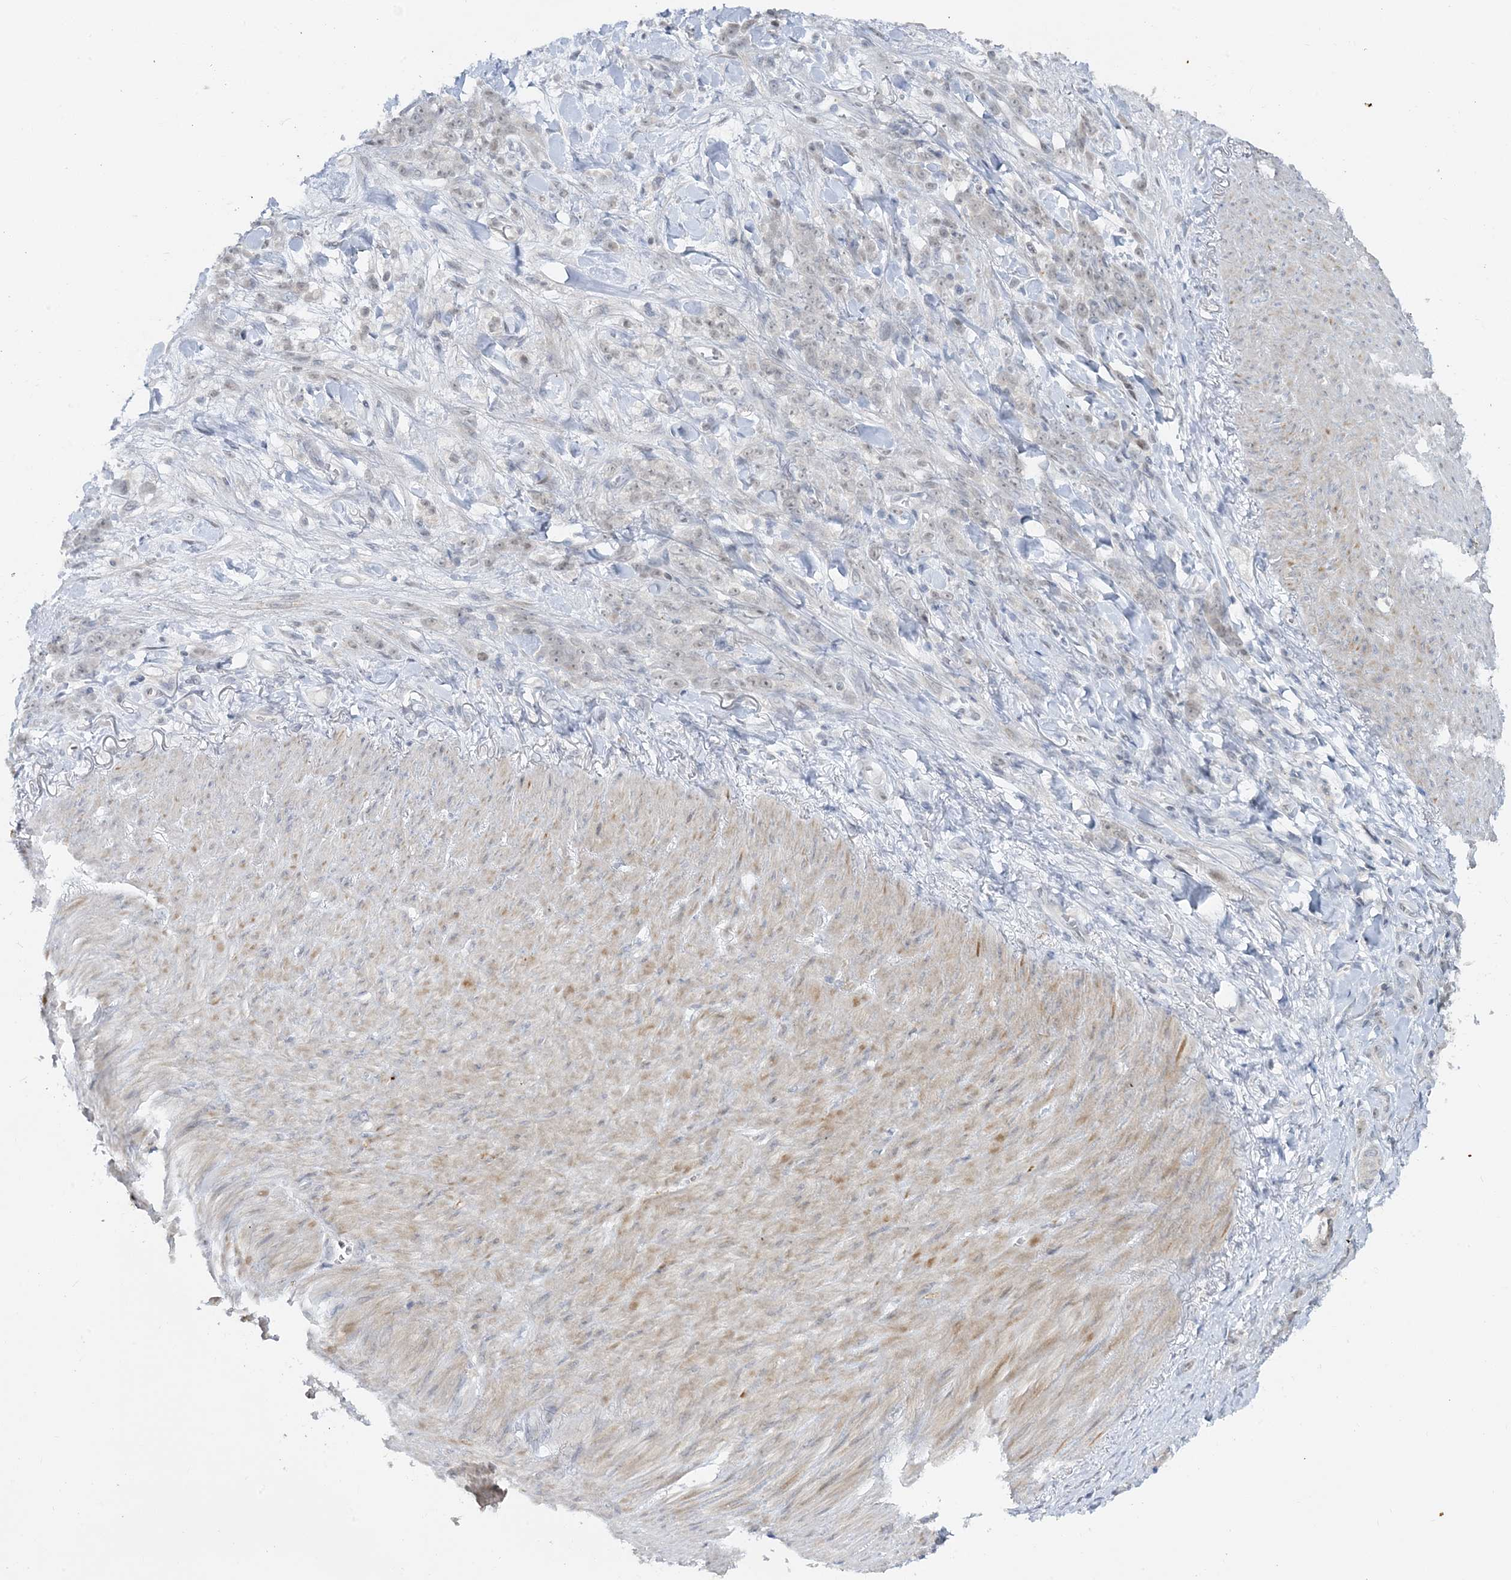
{"staining": {"intensity": "negative", "quantity": "none", "location": "none"}, "tissue": "stomach cancer", "cell_type": "Tumor cells", "image_type": "cancer", "snomed": [{"axis": "morphology", "description": "Normal tissue, NOS"}, {"axis": "morphology", "description": "Adenocarcinoma, NOS"}, {"axis": "topography", "description": "Stomach"}], "caption": "Protein analysis of stomach cancer (adenocarcinoma) displays no significant positivity in tumor cells.", "gene": "LEXM", "patient": {"sex": "male", "age": 82}}